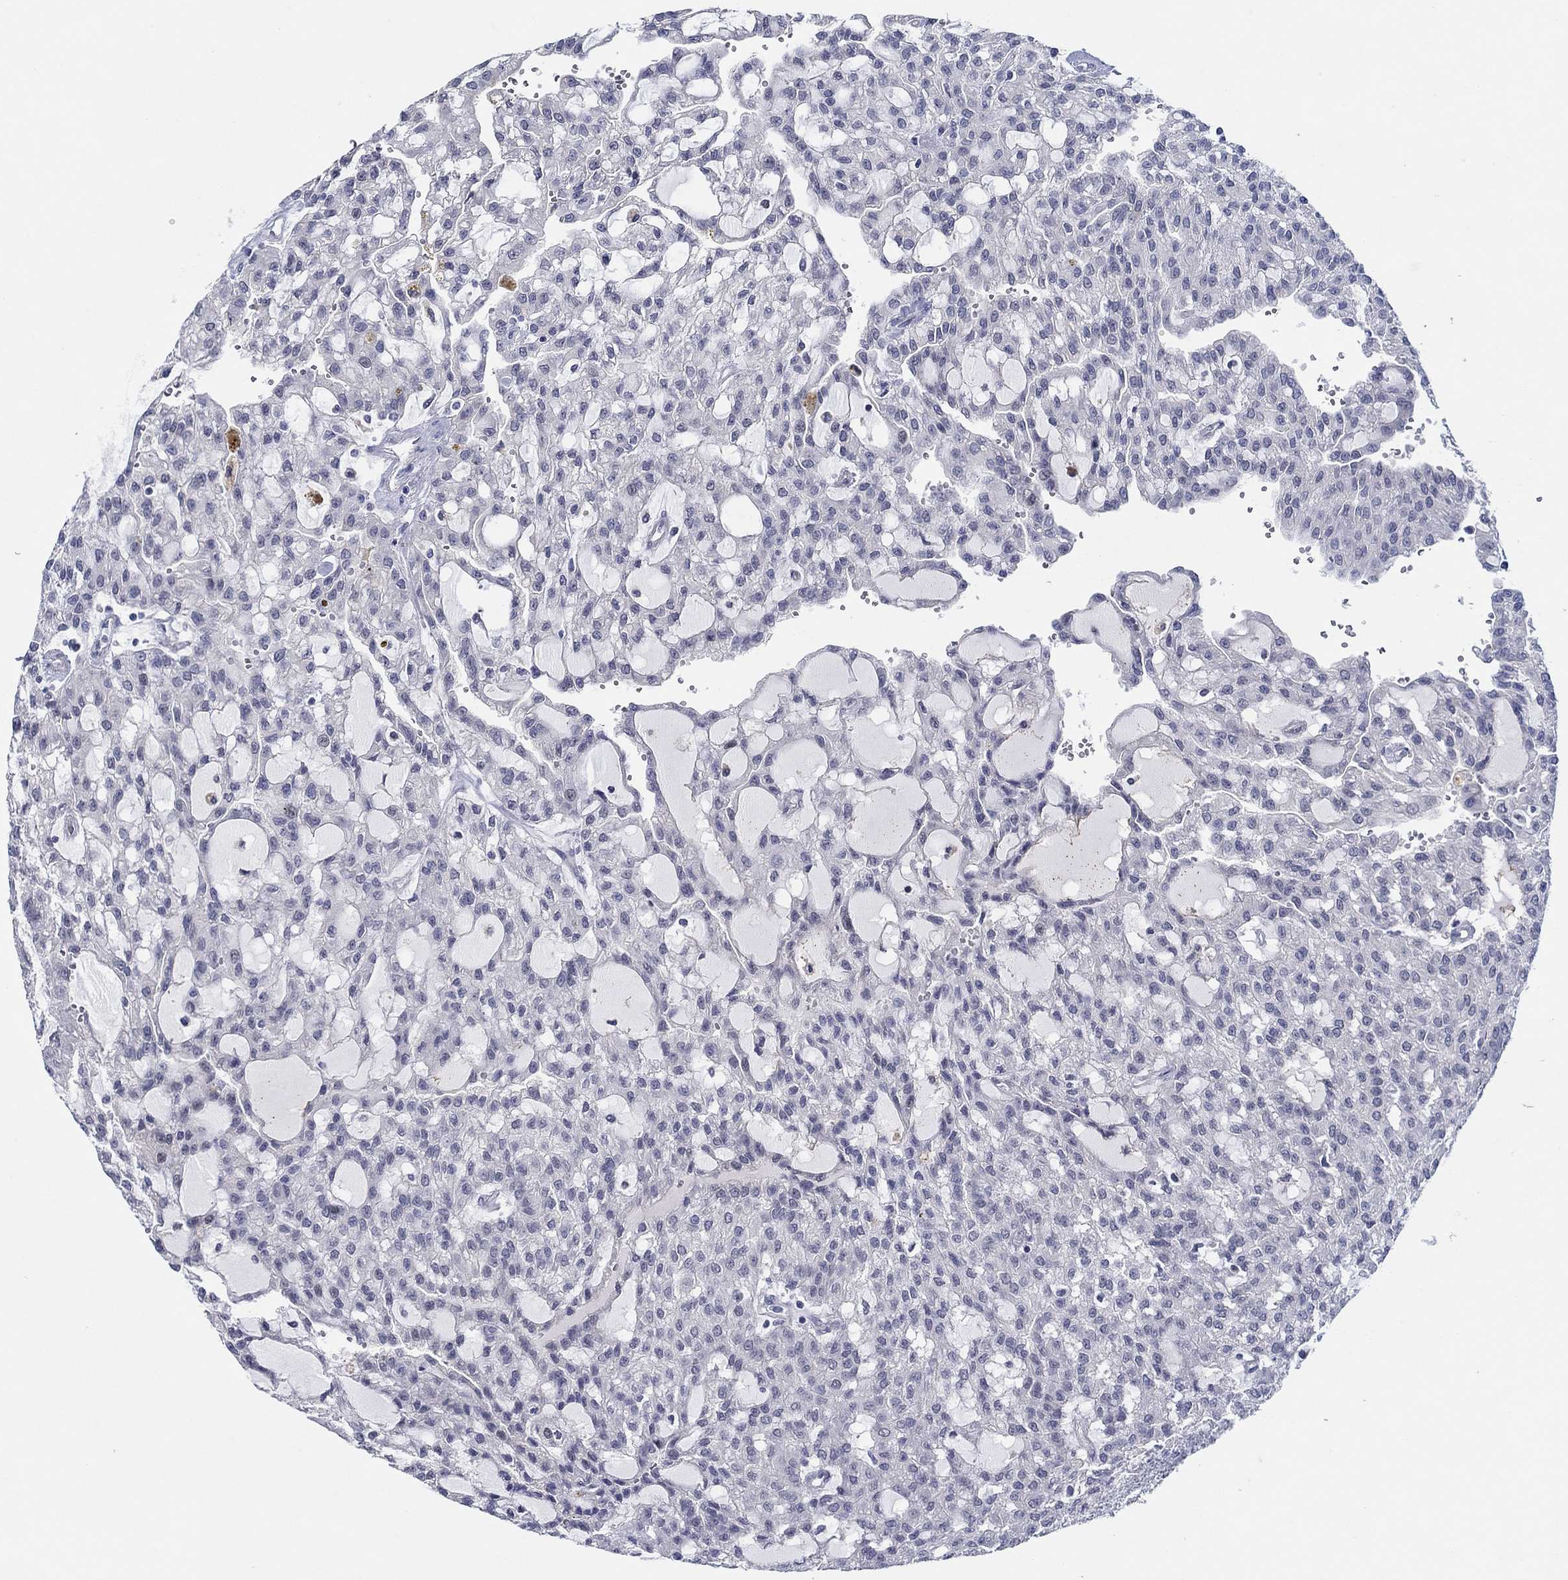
{"staining": {"intensity": "negative", "quantity": "none", "location": "none"}, "tissue": "renal cancer", "cell_type": "Tumor cells", "image_type": "cancer", "snomed": [{"axis": "morphology", "description": "Adenocarcinoma, NOS"}, {"axis": "topography", "description": "Kidney"}], "caption": "Human adenocarcinoma (renal) stained for a protein using immunohistochemistry shows no expression in tumor cells.", "gene": "SLC34A1", "patient": {"sex": "male", "age": 63}}